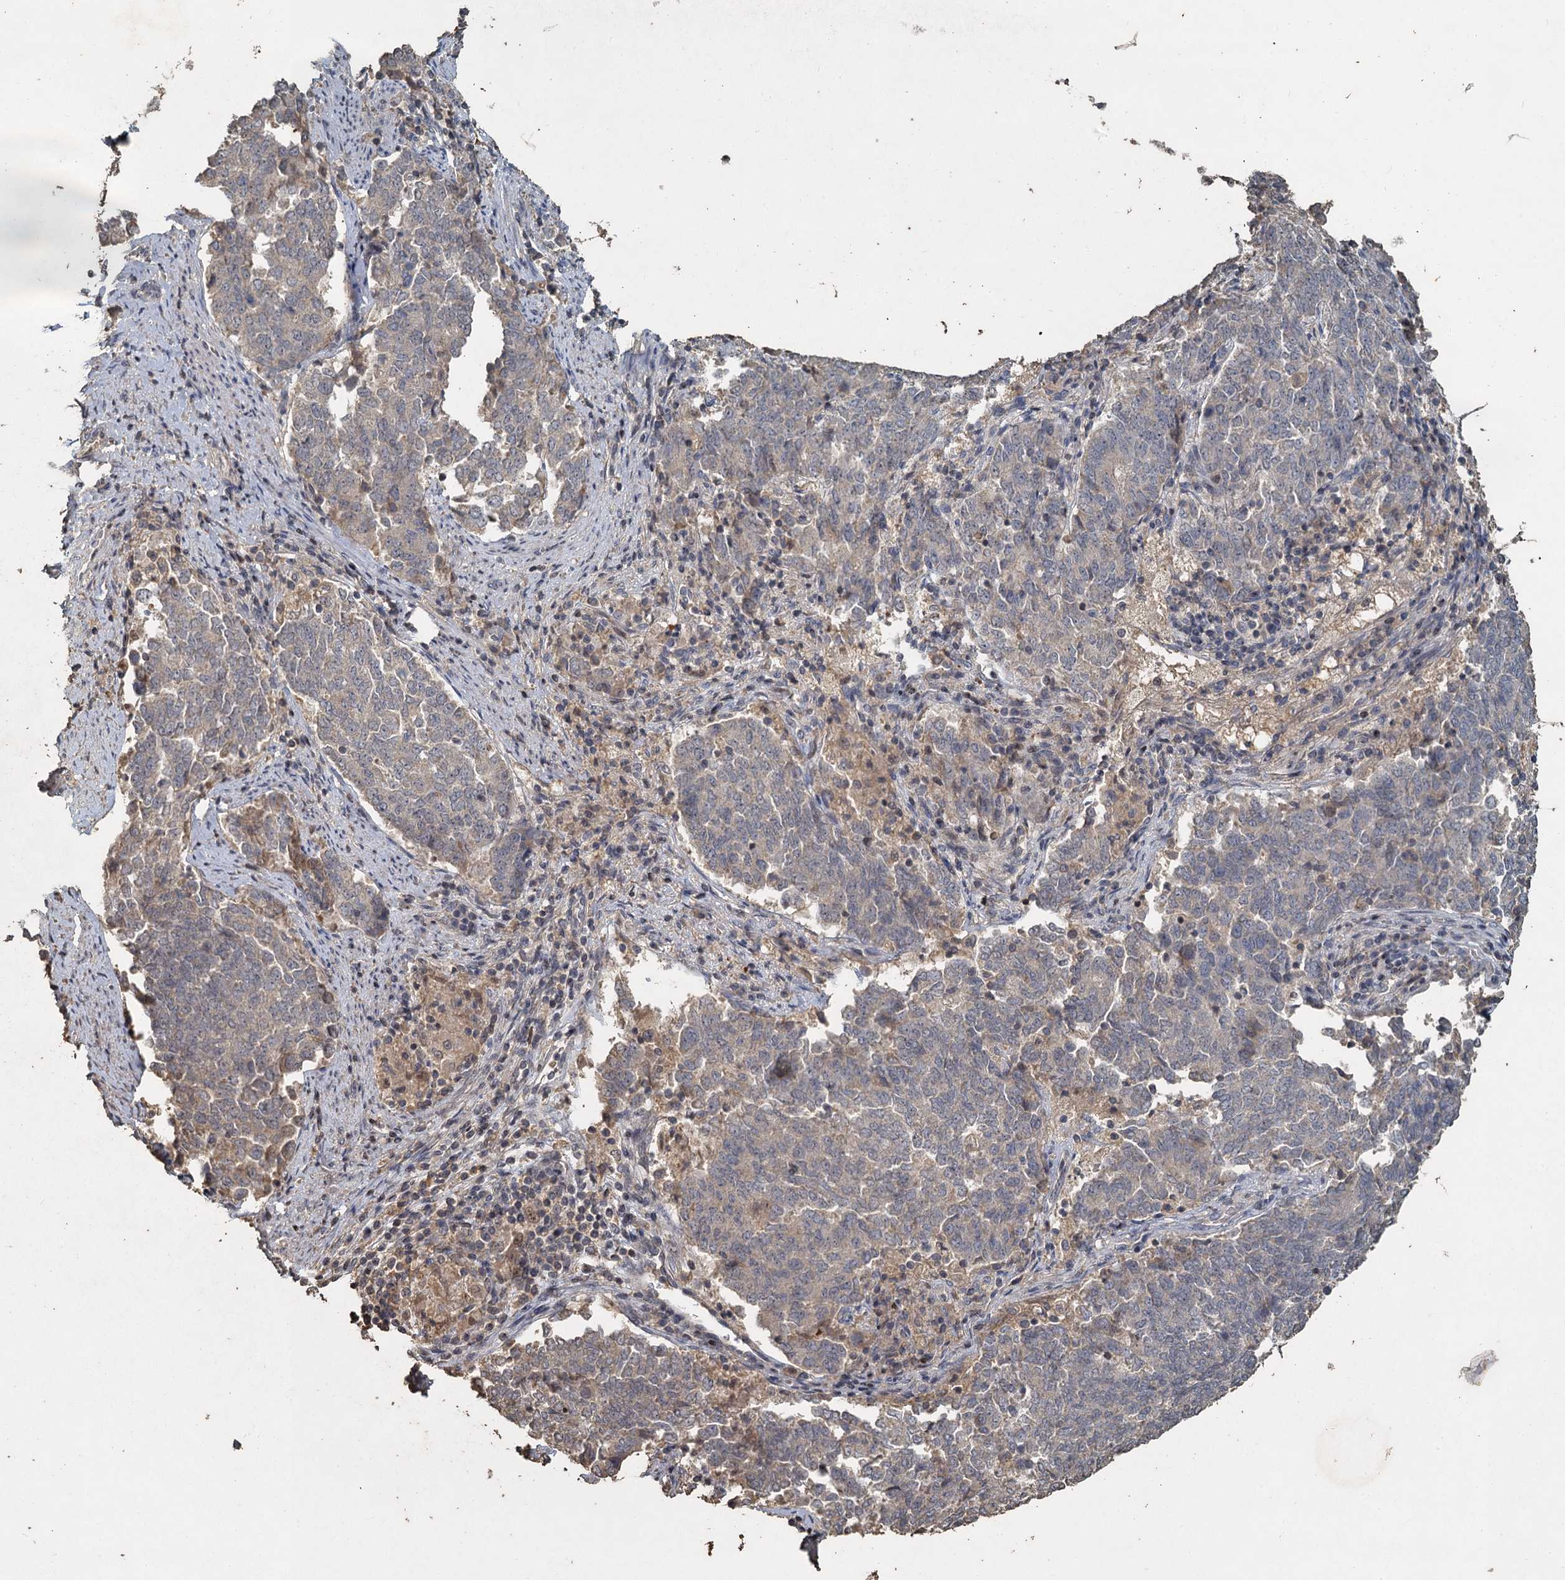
{"staining": {"intensity": "weak", "quantity": "<25%", "location": "cytoplasmic/membranous"}, "tissue": "endometrial cancer", "cell_type": "Tumor cells", "image_type": "cancer", "snomed": [{"axis": "morphology", "description": "Adenocarcinoma, NOS"}, {"axis": "topography", "description": "Endometrium"}], "caption": "IHC image of endometrial cancer stained for a protein (brown), which displays no positivity in tumor cells.", "gene": "CCDC61", "patient": {"sex": "female", "age": 80}}